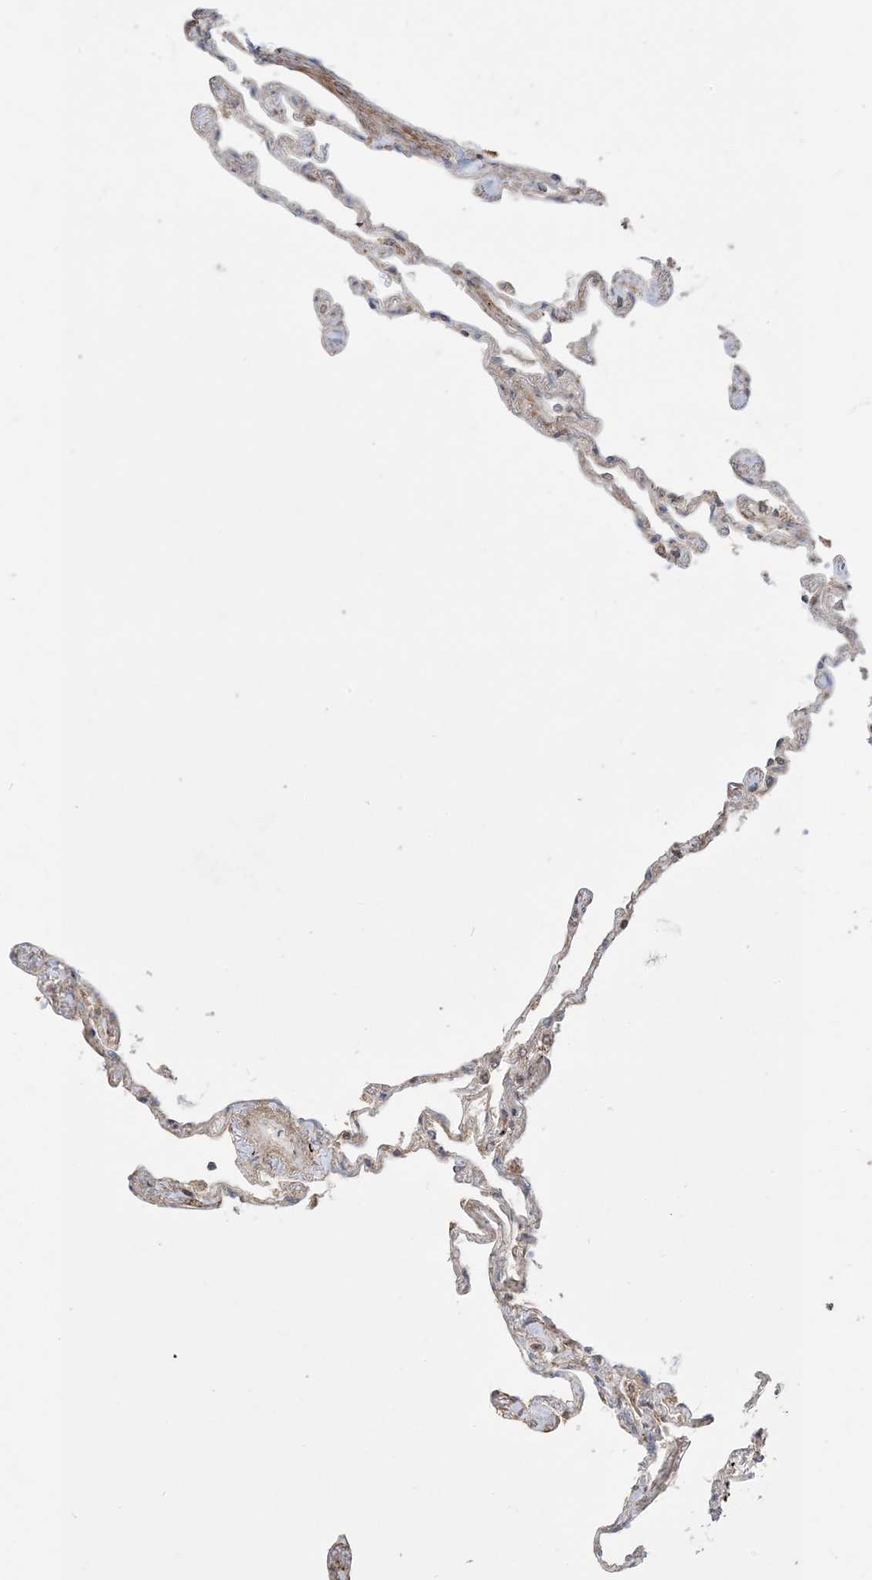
{"staining": {"intensity": "weak", "quantity": ">75%", "location": "cytoplasmic/membranous"}, "tissue": "lung", "cell_type": "Alveolar cells", "image_type": "normal", "snomed": [{"axis": "morphology", "description": "Normal tissue, NOS"}, {"axis": "topography", "description": "Lung"}], "caption": "A brown stain labels weak cytoplasmic/membranous expression of a protein in alveolar cells of unremarkable lung.", "gene": "SIRT3", "patient": {"sex": "female", "age": 67}}